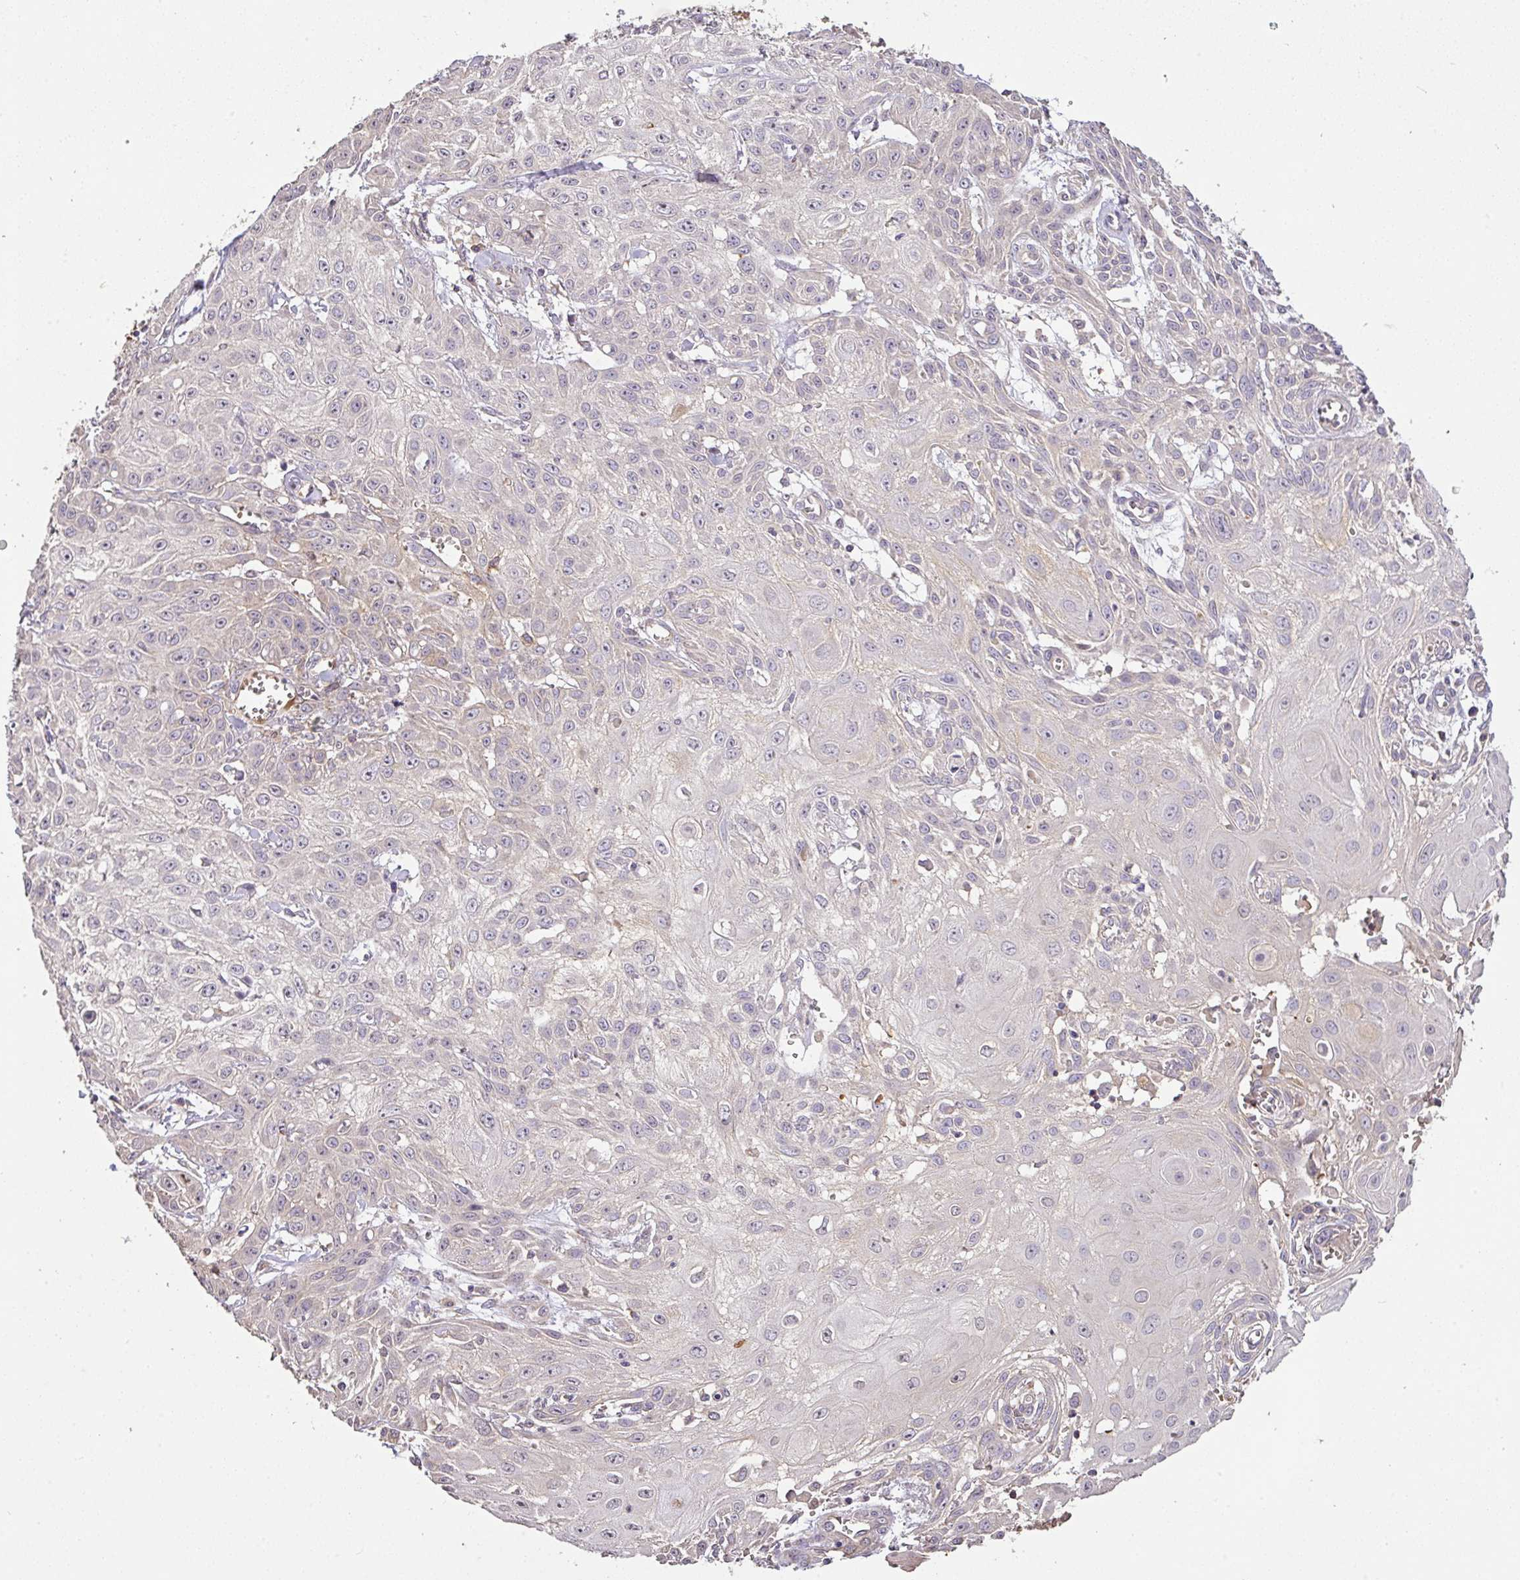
{"staining": {"intensity": "negative", "quantity": "none", "location": "none"}, "tissue": "skin cancer", "cell_type": "Tumor cells", "image_type": "cancer", "snomed": [{"axis": "morphology", "description": "Squamous cell carcinoma, NOS"}, {"axis": "topography", "description": "Skin"}, {"axis": "topography", "description": "Vulva"}], "caption": "This is an immunohistochemistry histopathology image of squamous cell carcinoma (skin). There is no expression in tumor cells.", "gene": "C1QTNF9B", "patient": {"sex": "female", "age": 71}}